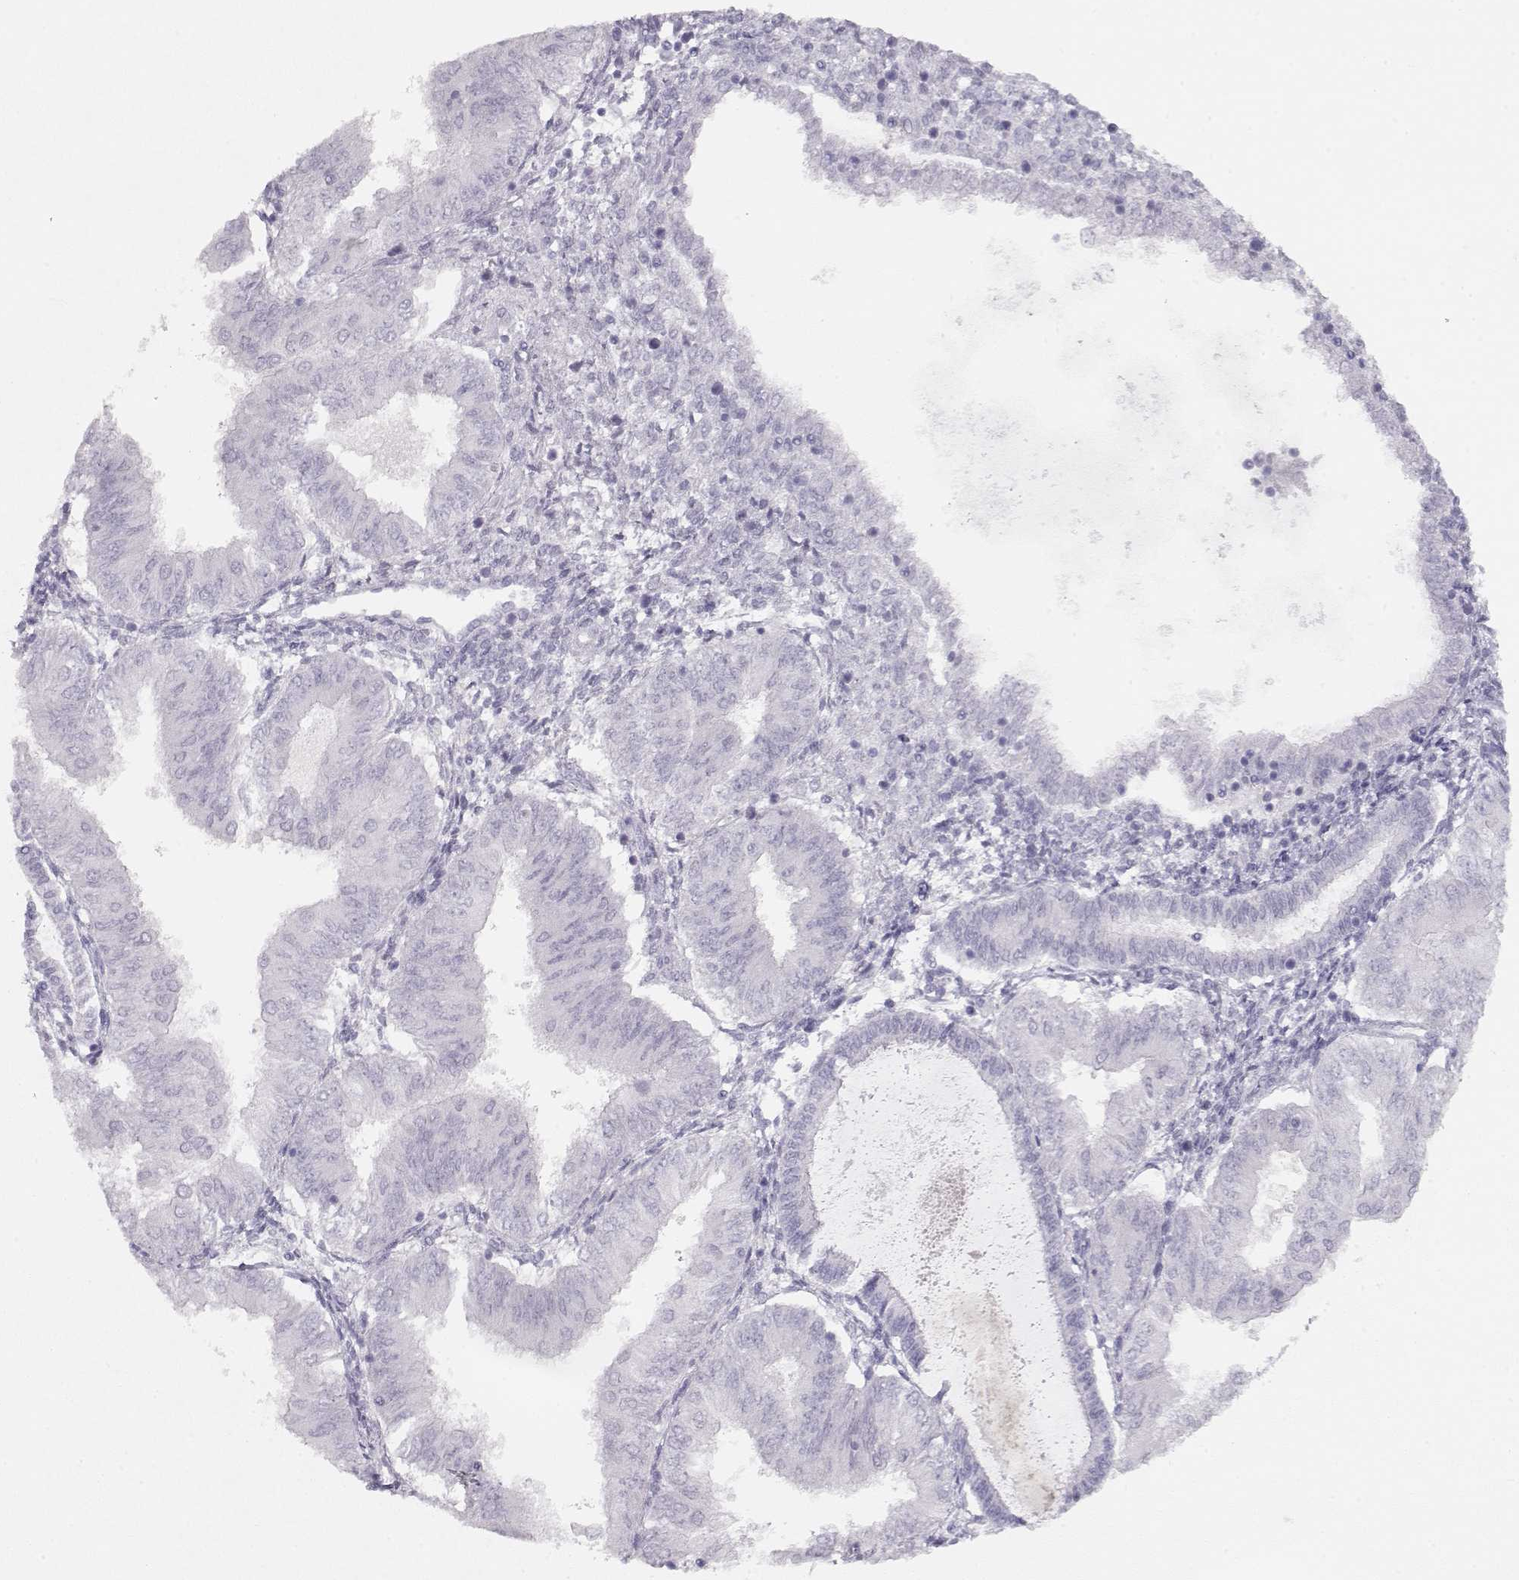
{"staining": {"intensity": "negative", "quantity": "none", "location": "none"}, "tissue": "endometrial cancer", "cell_type": "Tumor cells", "image_type": "cancer", "snomed": [{"axis": "morphology", "description": "Adenocarcinoma, NOS"}, {"axis": "topography", "description": "Endometrium"}], "caption": "An immunohistochemistry histopathology image of endometrial cancer is shown. There is no staining in tumor cells of endometrial cancer.", "gene": "IMPG1", "patient": {"sex": "female", "age": 53}}